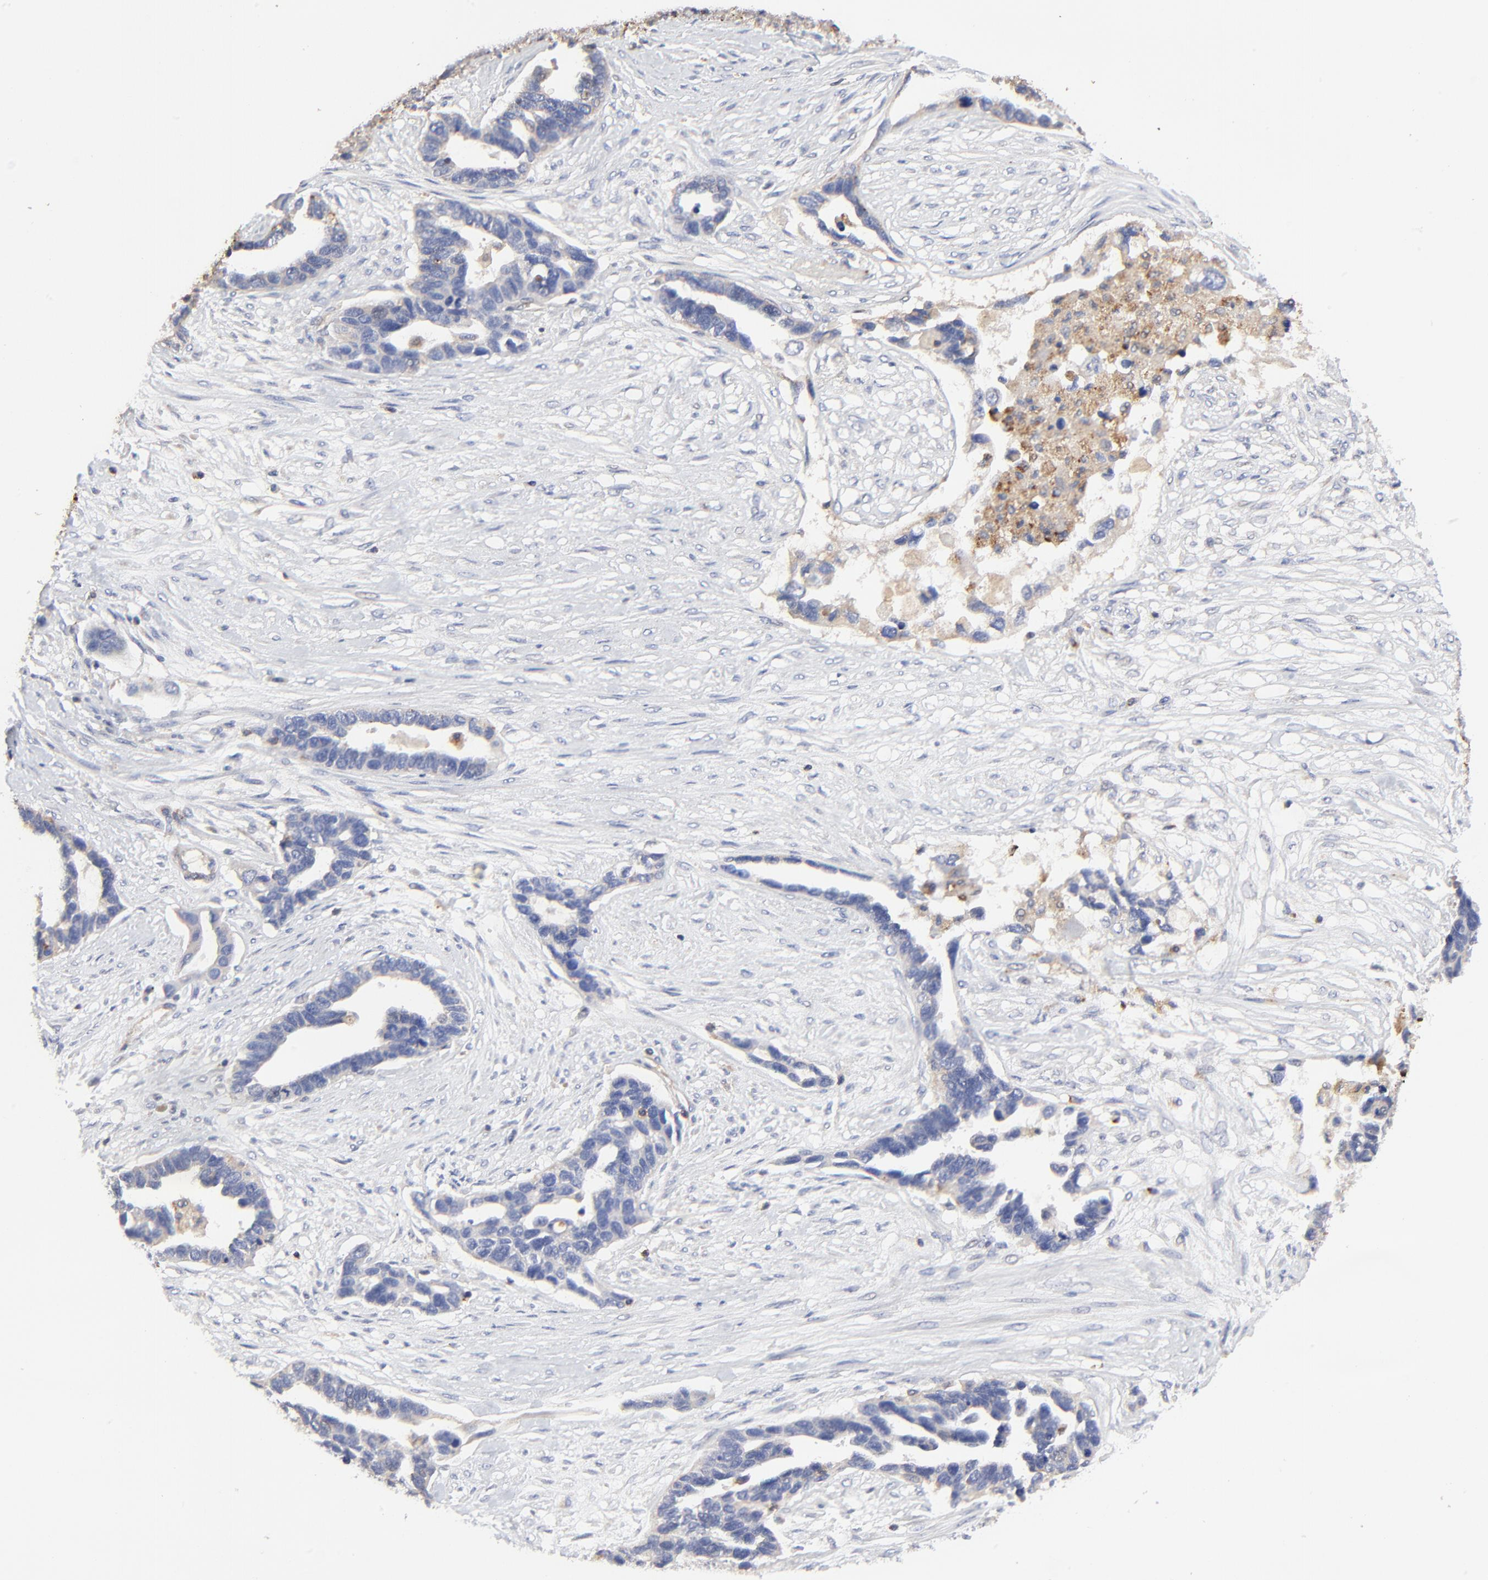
{"staining": {"intensity": "negative", "quantity": "none", "location": "none"}, "tissue": "ovarian cancer", "cell_type": "Tumor cells", "image_type": "cancer", "snomed": [{"axis": "morphology", "description": "Cystadenocarcinoma, serous, NOS"}, {"axis": "topography", "description": "Ovary"}], "caption": "High power microscopy histopathology image of an immunohistochemistry histopathology image of ovarian cancer, revealing no significant staining in tumor cells. (DAB (3,3'-diaminobenzidine) immunohistochemistry visualized using brightfield microscopy, high magnification).", "gene": "PAG1", "patient": {"sex": "female", "age": 54}}